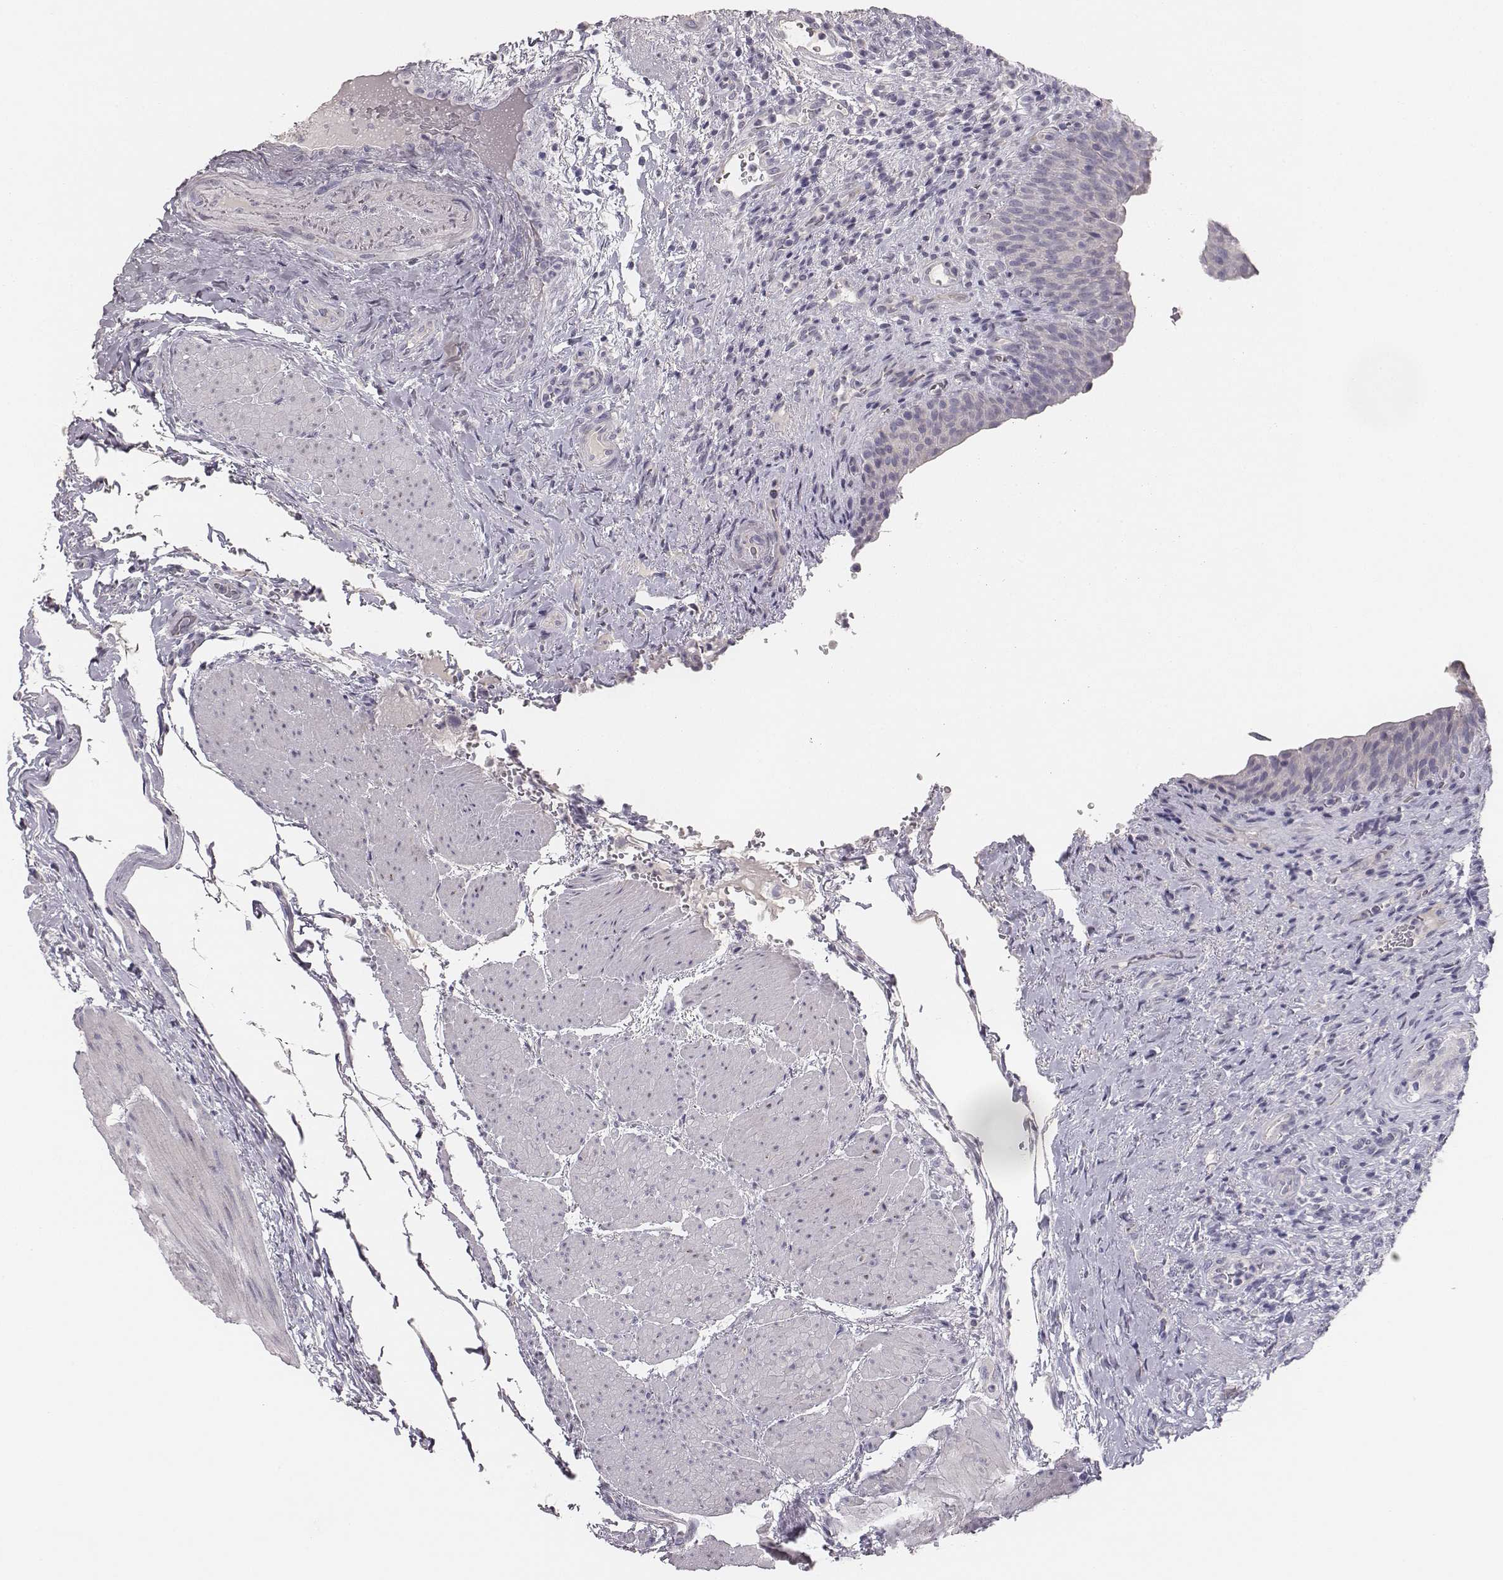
{"staining": {"intensity": "negative", "quantity": "none", "location": "none"}, "tissue": "urinary bladder", "cell_type": "Urothelial cells", "image_type": "normal", "snomed": [{"axis": "morphology", "description": "Normal tissue, NOS"}, {"axis": "topography", "description": "Urinary bladder"}], "caption": "This is an immunohistochemistry (IHC) image of unremarkable urinary bladder. There is no staining in urothelial cells.", "gene": "MYH6", "patient": {"sex": "male", "age": 66}}